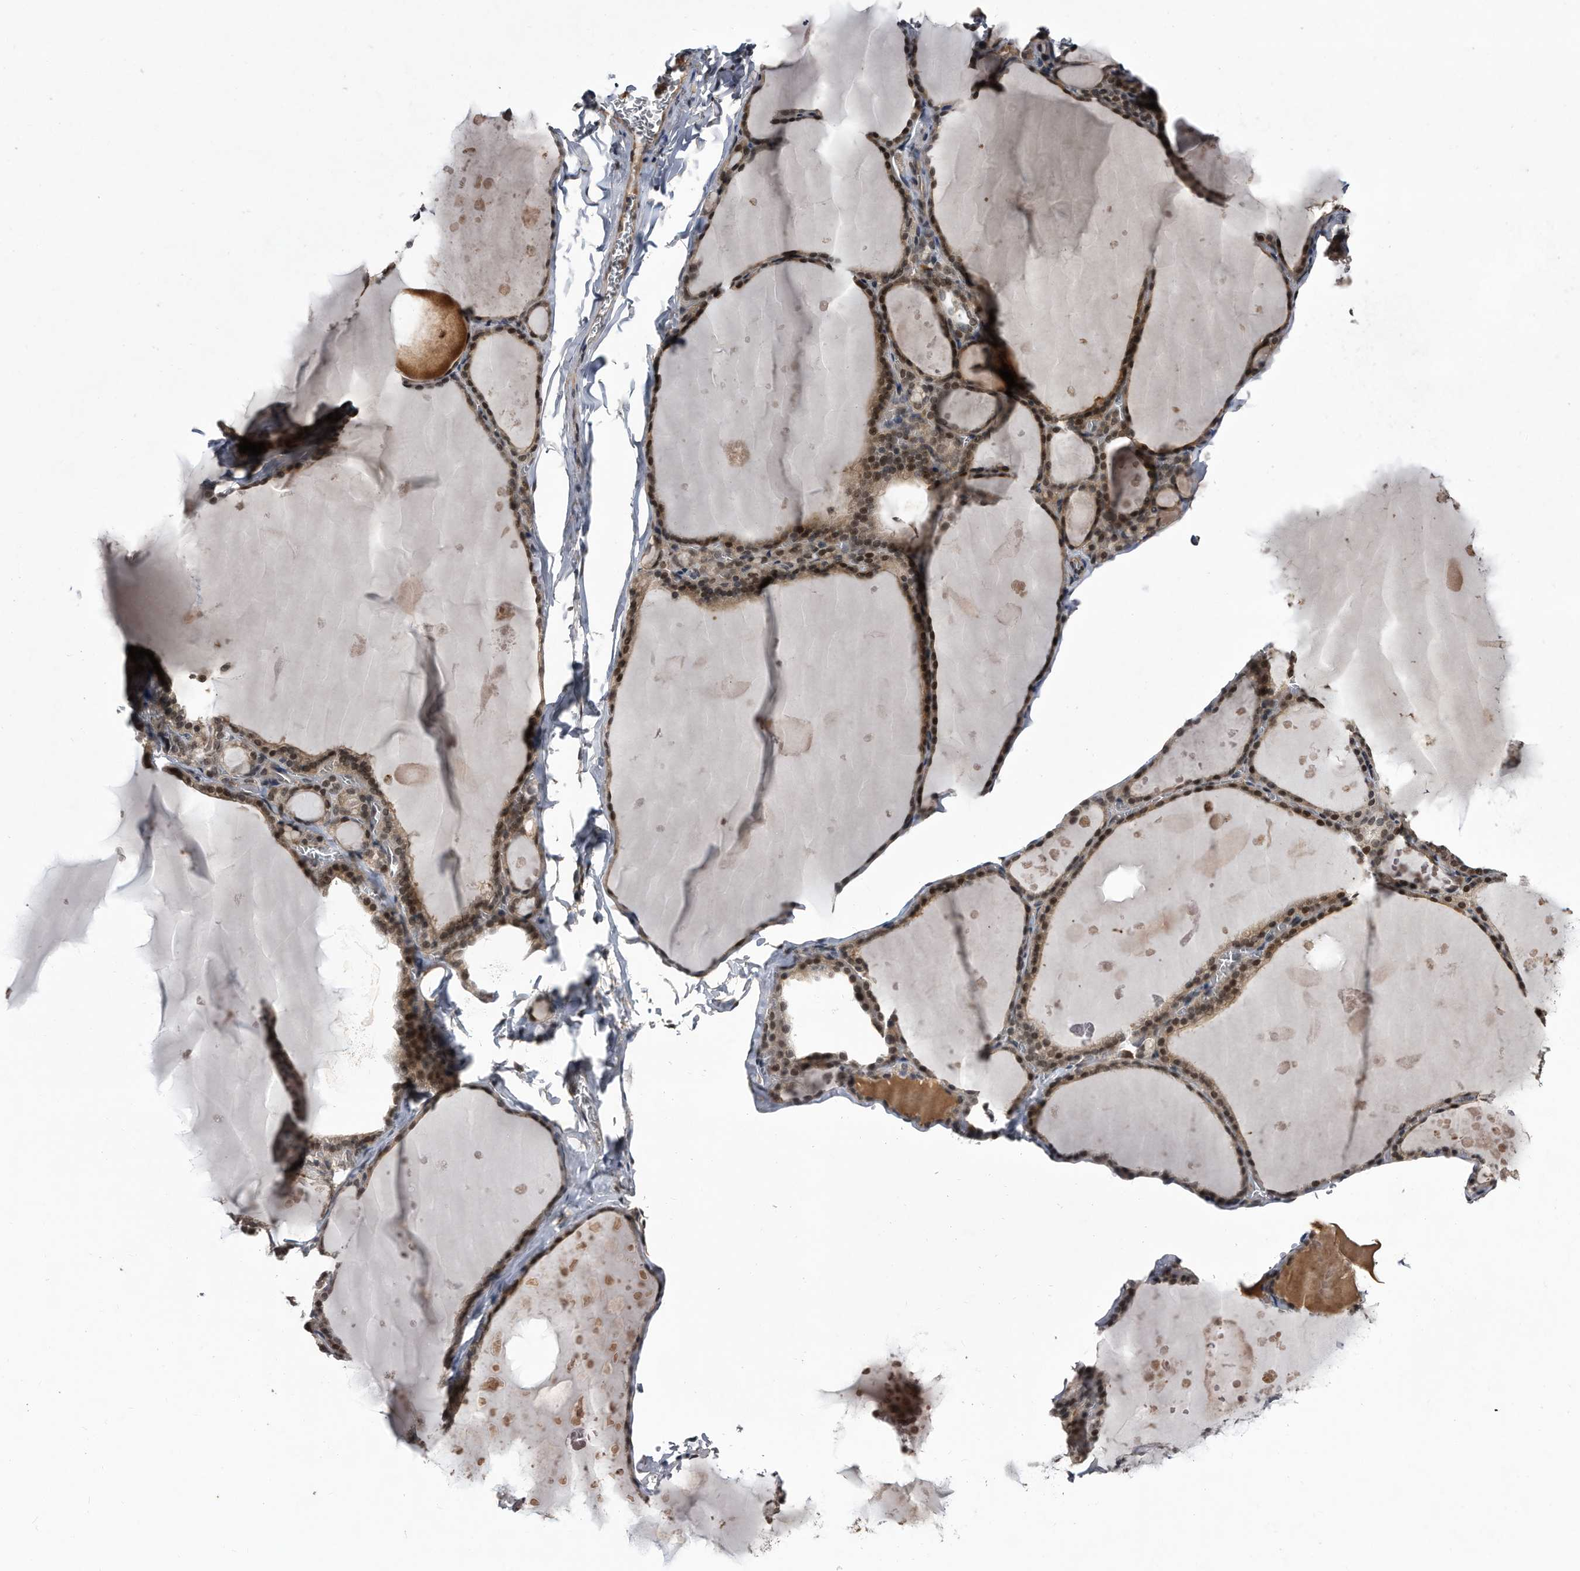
{"staining": {"intensity": "moderate", "quantity": ">75%", "location": "cytoplasmic/membranous,nuclear"}, "tissue": "thyroid gland", "cell_type": "Glandular cells", "image_type": "normal", "snomed": [{"axis": "morphology", "description": "Normal tissue, NOS"}, {"axis": "topography", "description": "Thyroid gland"}], "caption": "Thyroid gland stained with DAB (3,3'-diaminobenzidine) immunohistochemistry exhibits medium levels of moderate cytoplasmic/membranous,nuclear staining in approximately >75% of glandular cells. Ihc stains the protein in brown and the nuclei are stained blue.", "gene": "RAD23B", "patient": {"sex": "male", "age": 56}}